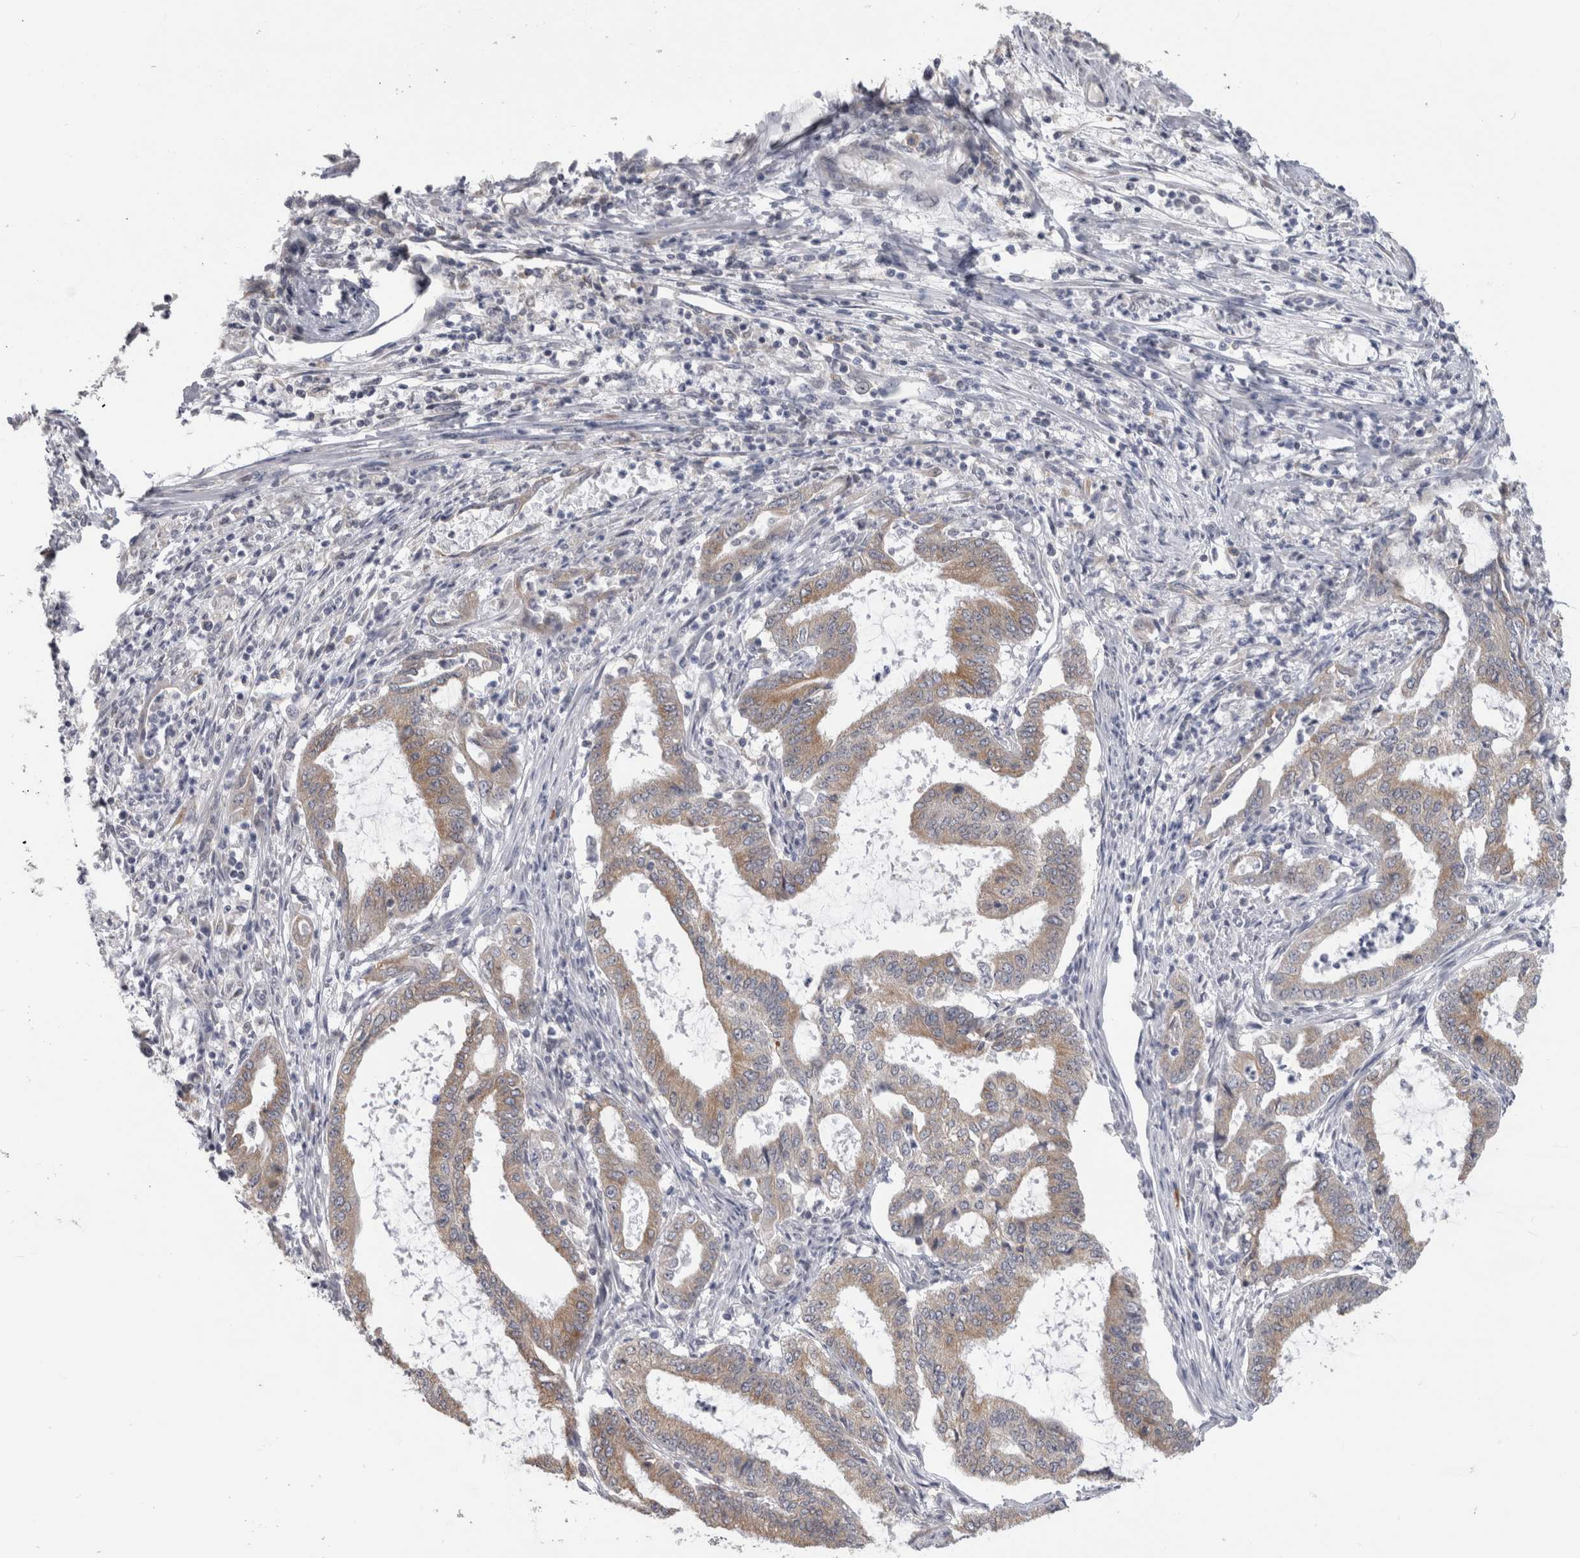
{"staining": {"intensity": "weak", "quantity": "25%-75%", "location": "cytoplasmic/membranous"}, "tissue": "endometrial cancer", "cell_type": "Tumor cells", "image_type": "cancer", "snomed": [{"axis": "morphology", "description": "Adenocarcinoma, NOS"}, {"axis": "topography", "description": "Endometrium"}], "caption": "A photomicrograph showing weak cytoplasmic/membranous positivity in about 25%-75% of tumor cells in endometrial adenocarcinoma, as visualized by brown immunohistochemical staining.", "gene": "TMEM242", "patient": {"sex": "female", "age": 51}}